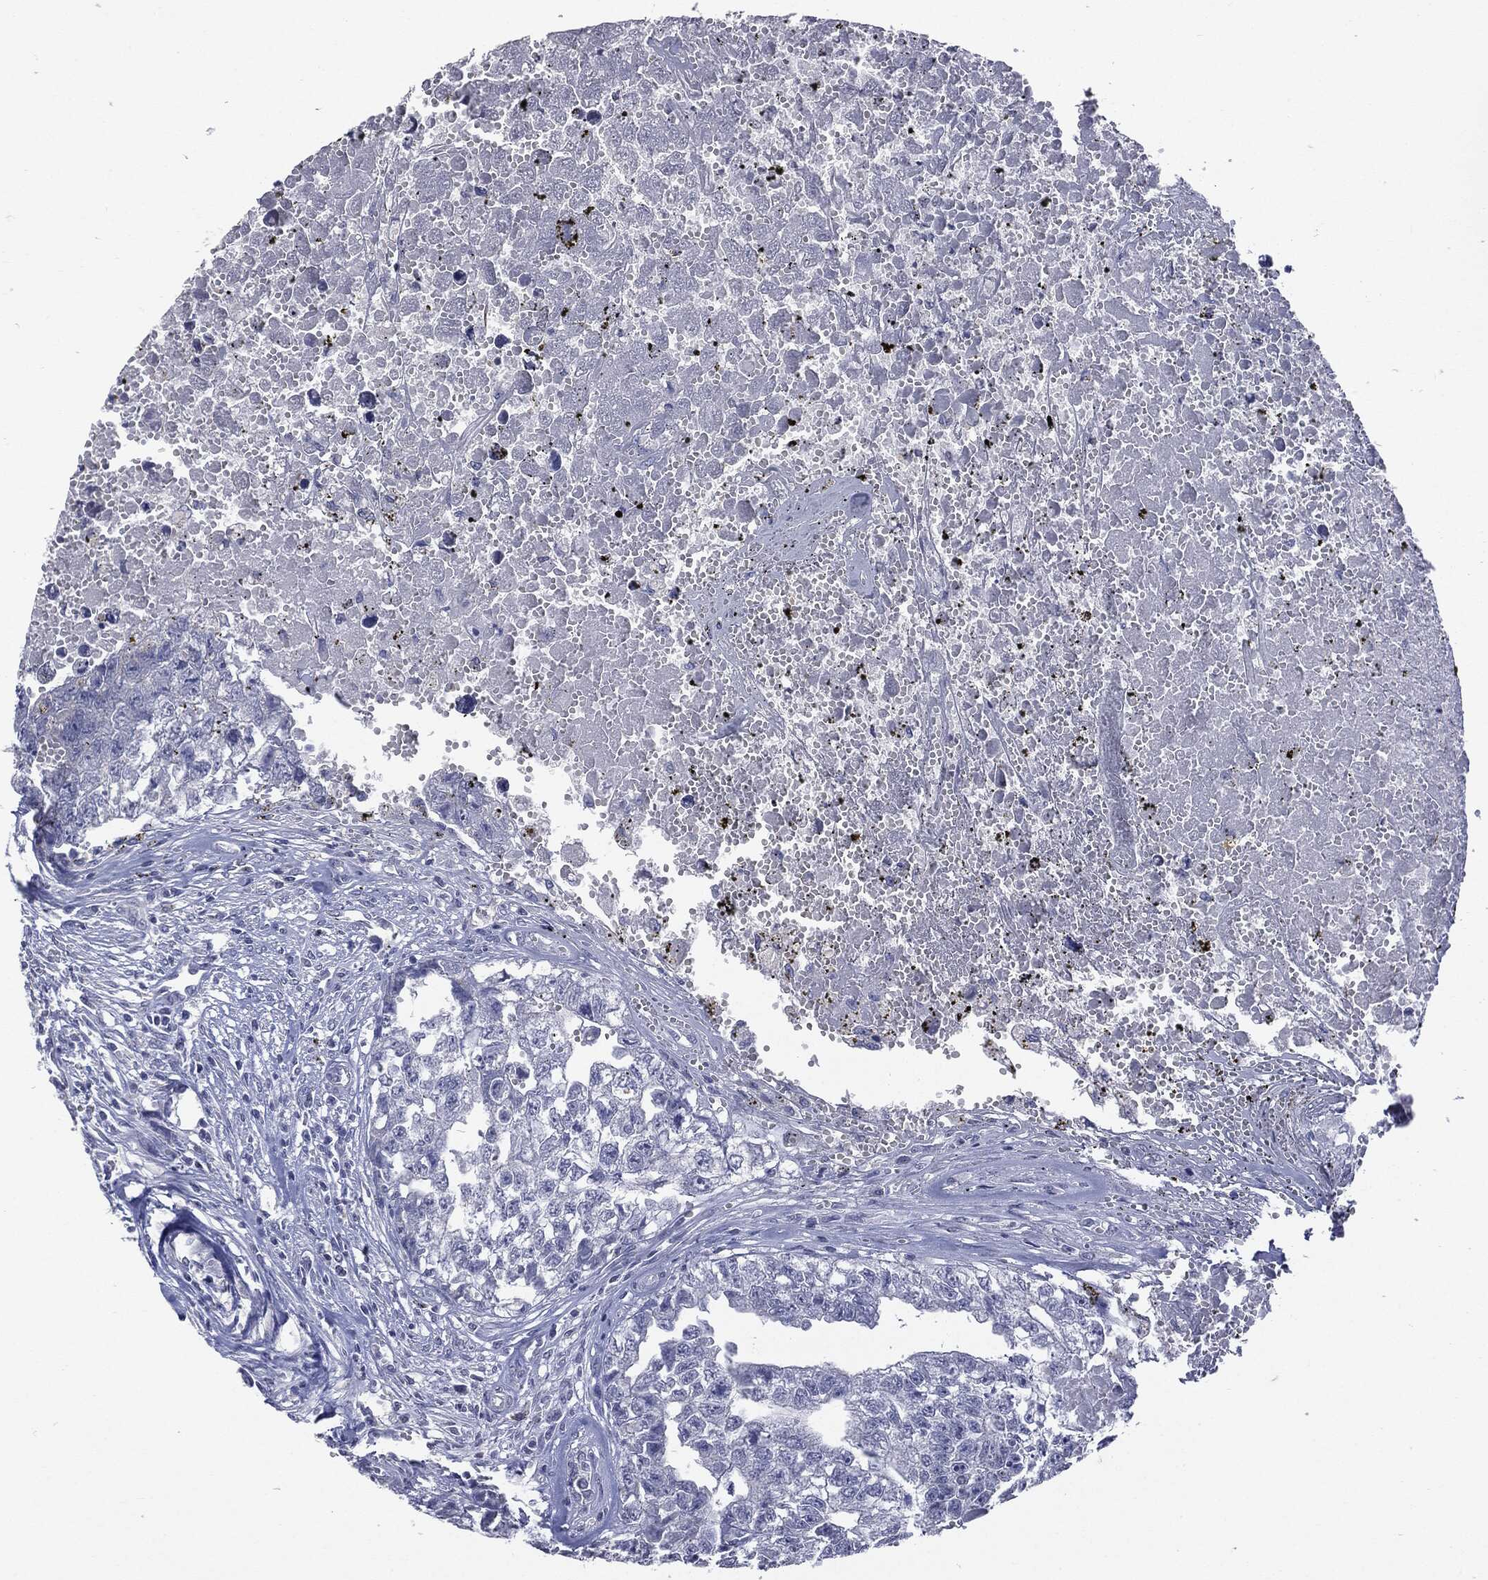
{"staining": {"intensity": "negative", "quantity": "none", "location": "none"}, "tissue": "testis cancer", "cell_type": "Tumor cells", "image_type": "cancer", "snomed": [{"axis": "morphology", "description": "Seminoma, NOS"}, {"axis": "morphology", "description": "Carcinoma, Embryonal, NOS"}, {"axis": "topography", "description": "Testis"}], "caption": "Immunohistochemistry (IHC) photomicrograph of neoplastic tissue: testis cancer stained with DAB displays no significant protein positivity in tumor cells.", "gene": "TSHB", "patient": {"sex": "male", "age": 22}}